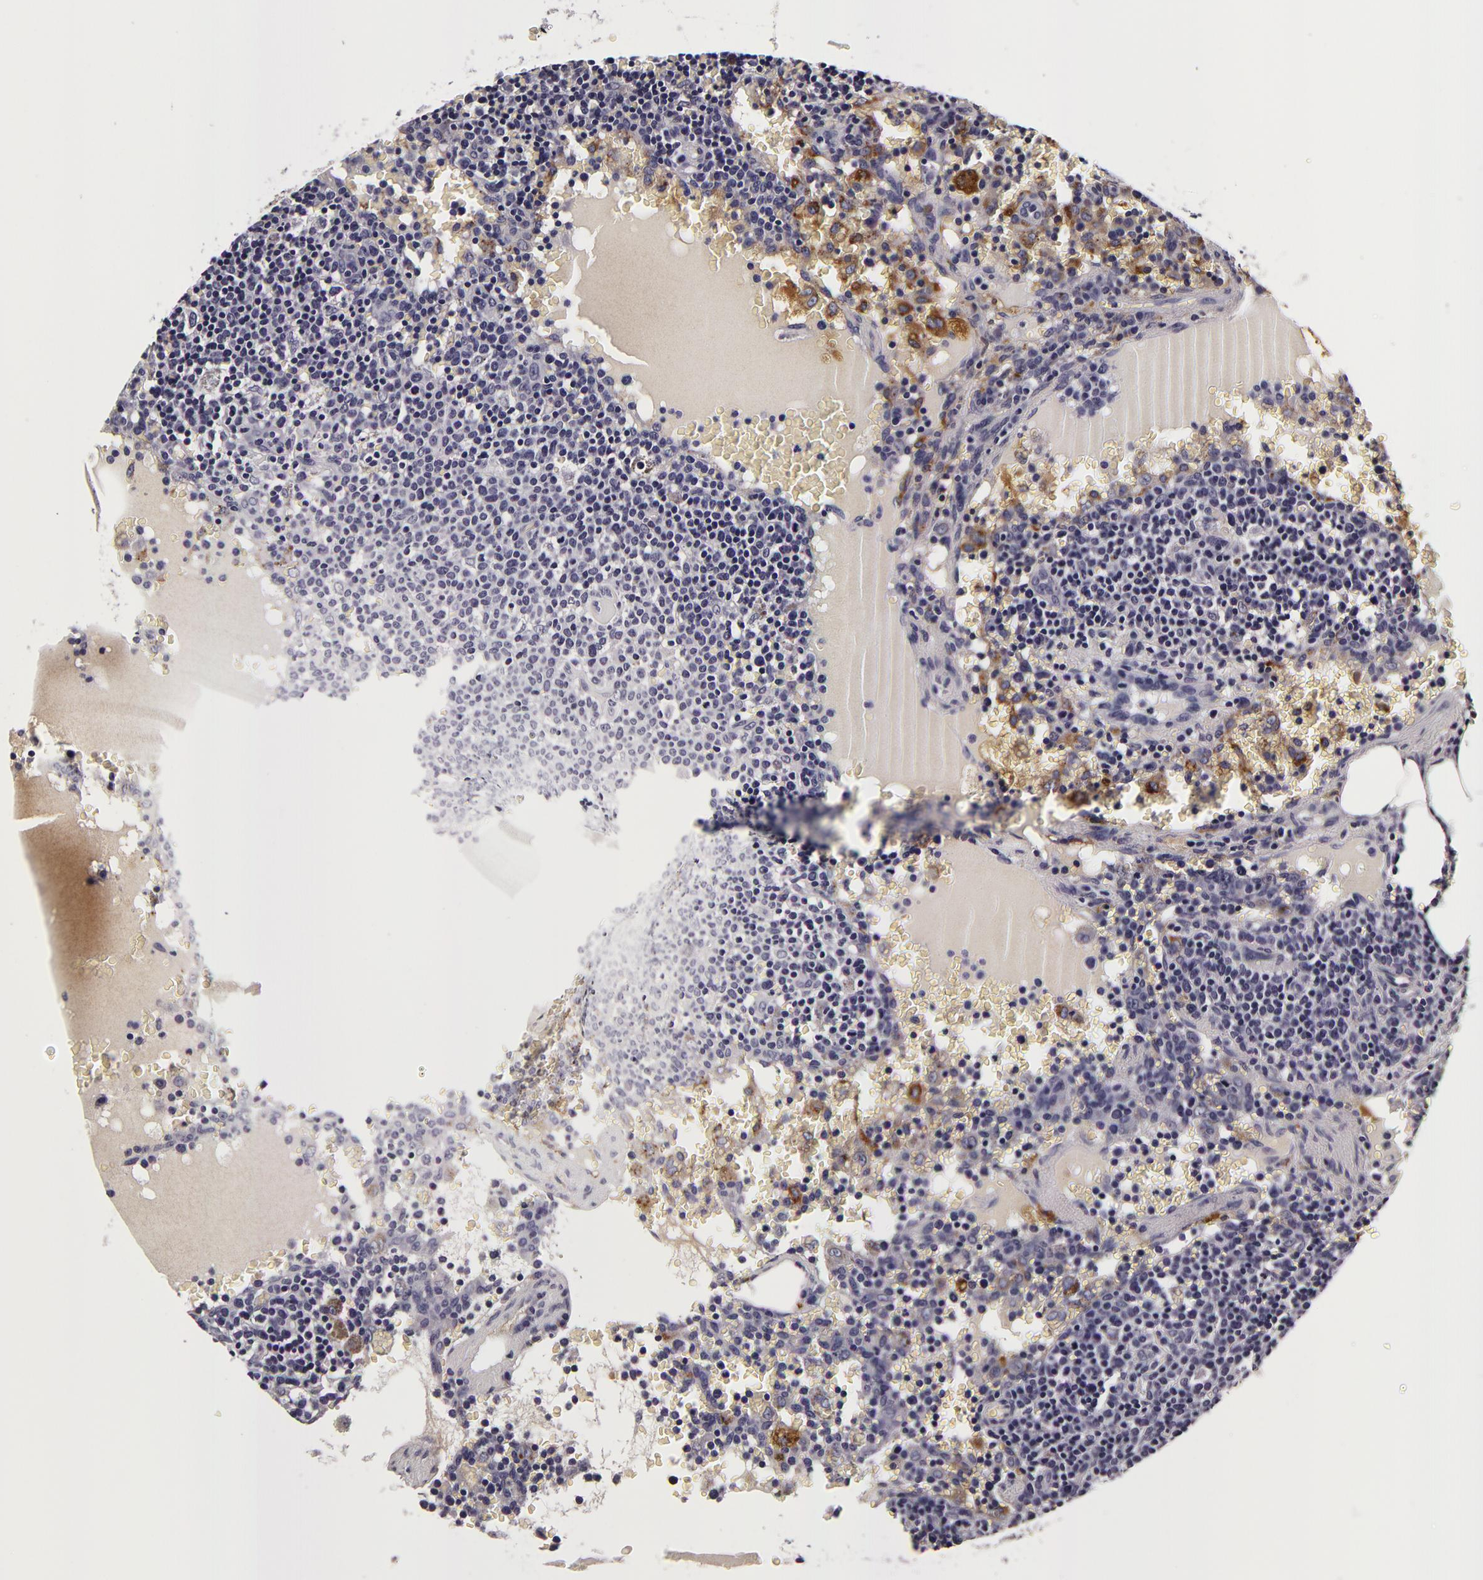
{"staining": {"intensity": "negative", "quantity": "none", "location": "none"}, "tissue": "lymphoma", "cell_type": "Tumor cells", "image_type": "cancer", "snomed": [{"axis": "morphology", "description": "Malignant lymphoma, non-Hodgkin's type, High grade"}, {"axis": "topography", "description": "Lymph node"}], "caption": "A micrograph of high-grade malignant lymphoma, non-Hodgkin's type stained for a protein exhibits no brown staining in tumor cells.", "gene": "LGALS3BP", "patient": {"sex": "female", "age": 76}}